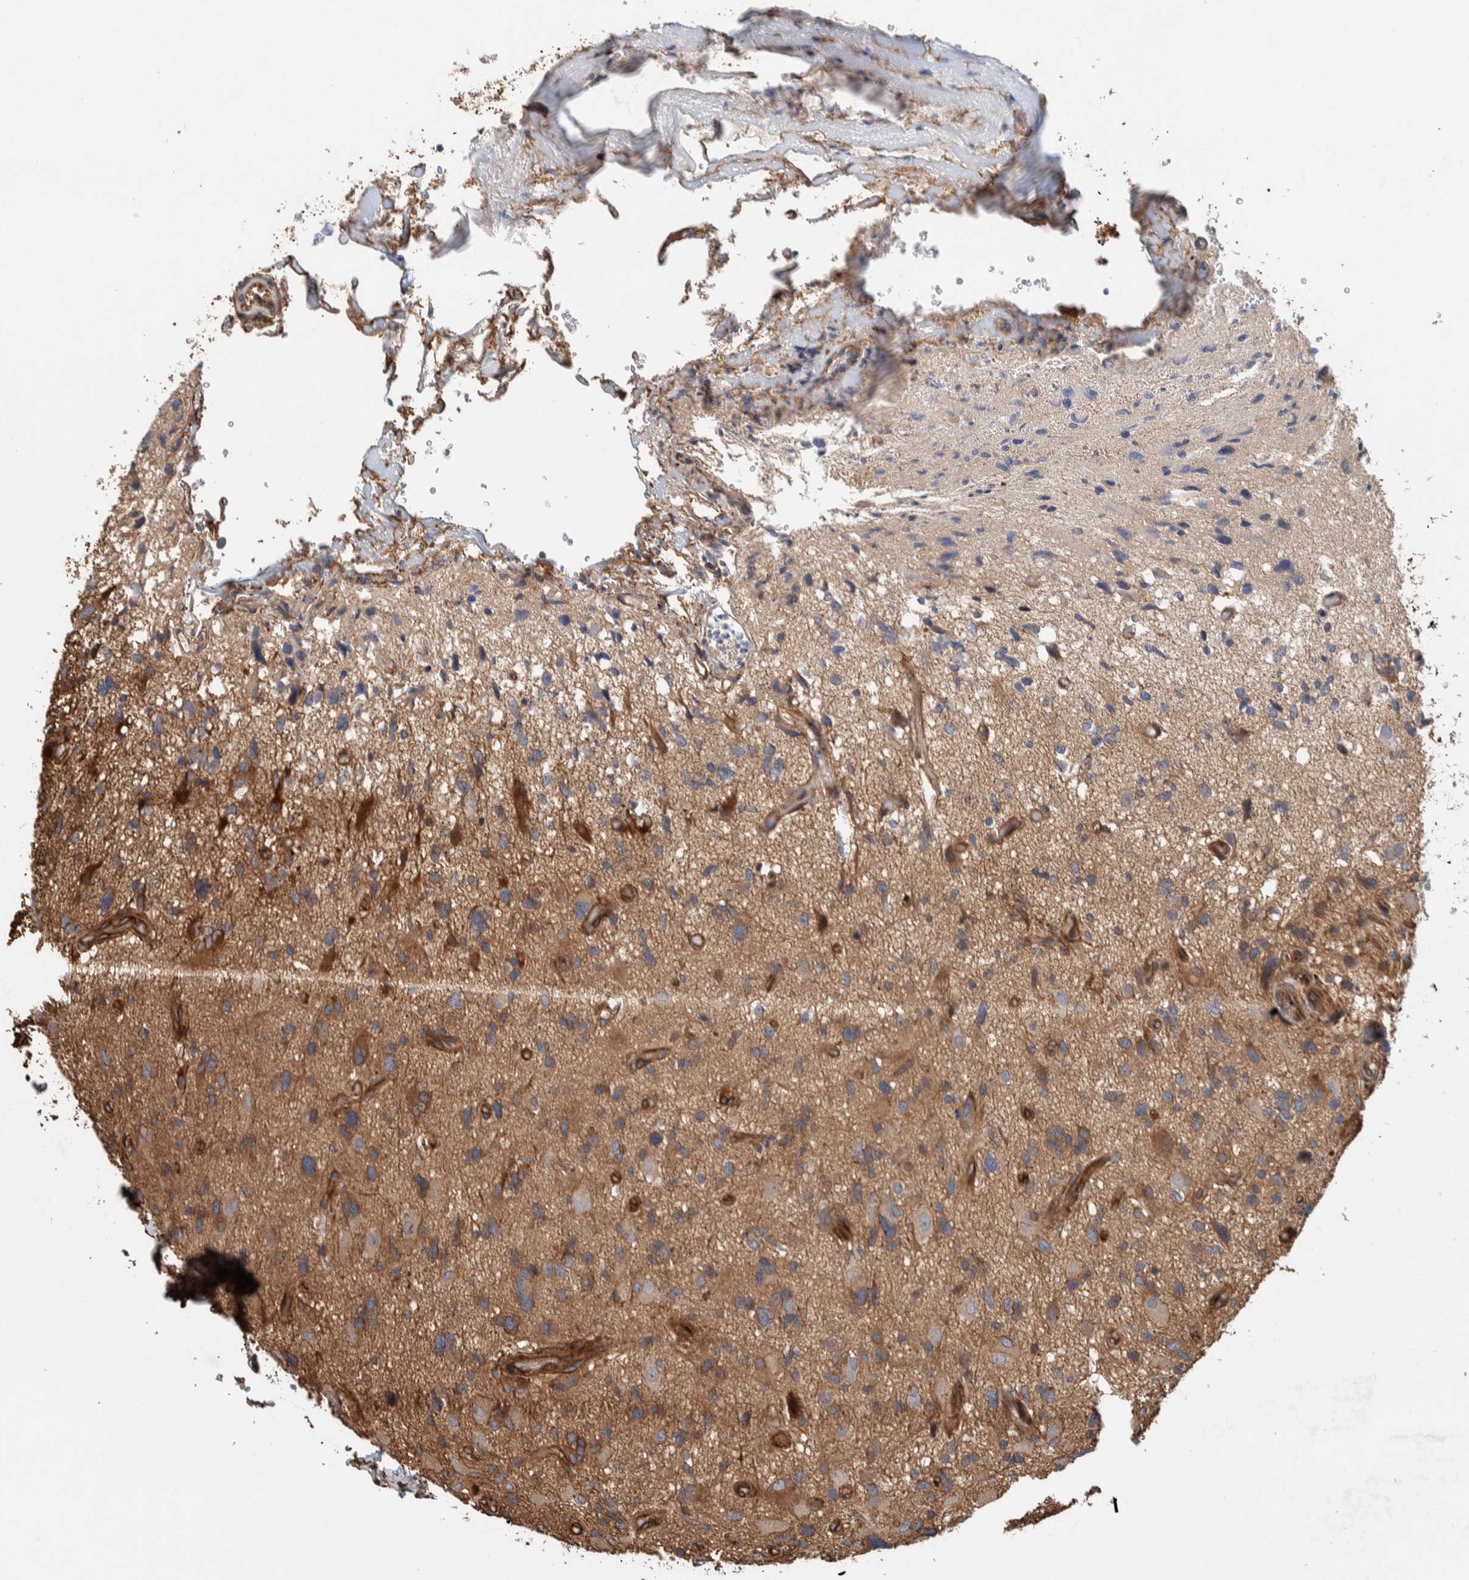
{"staining": {"intensity": "moderate", "quantity": ">75%", "location": "cytoplasmic/membranous"}, "tissue": "glioma", "cell_type": "Tumor cells", "image_type": "cancer", "snomed": [{"axis": "morphology", "description": "Glioma, malignant, High grade"}, {"axis": "topography", "description": "Brain"}], "caption": "Immunohistochemical staining of human malignant high-grade glioma shows moderate cytoplasmic/membranous protein staining in about >75% of tumor cells.", "gene": "PKD1L1", "patient": {"sex": "male", "age": 33}}